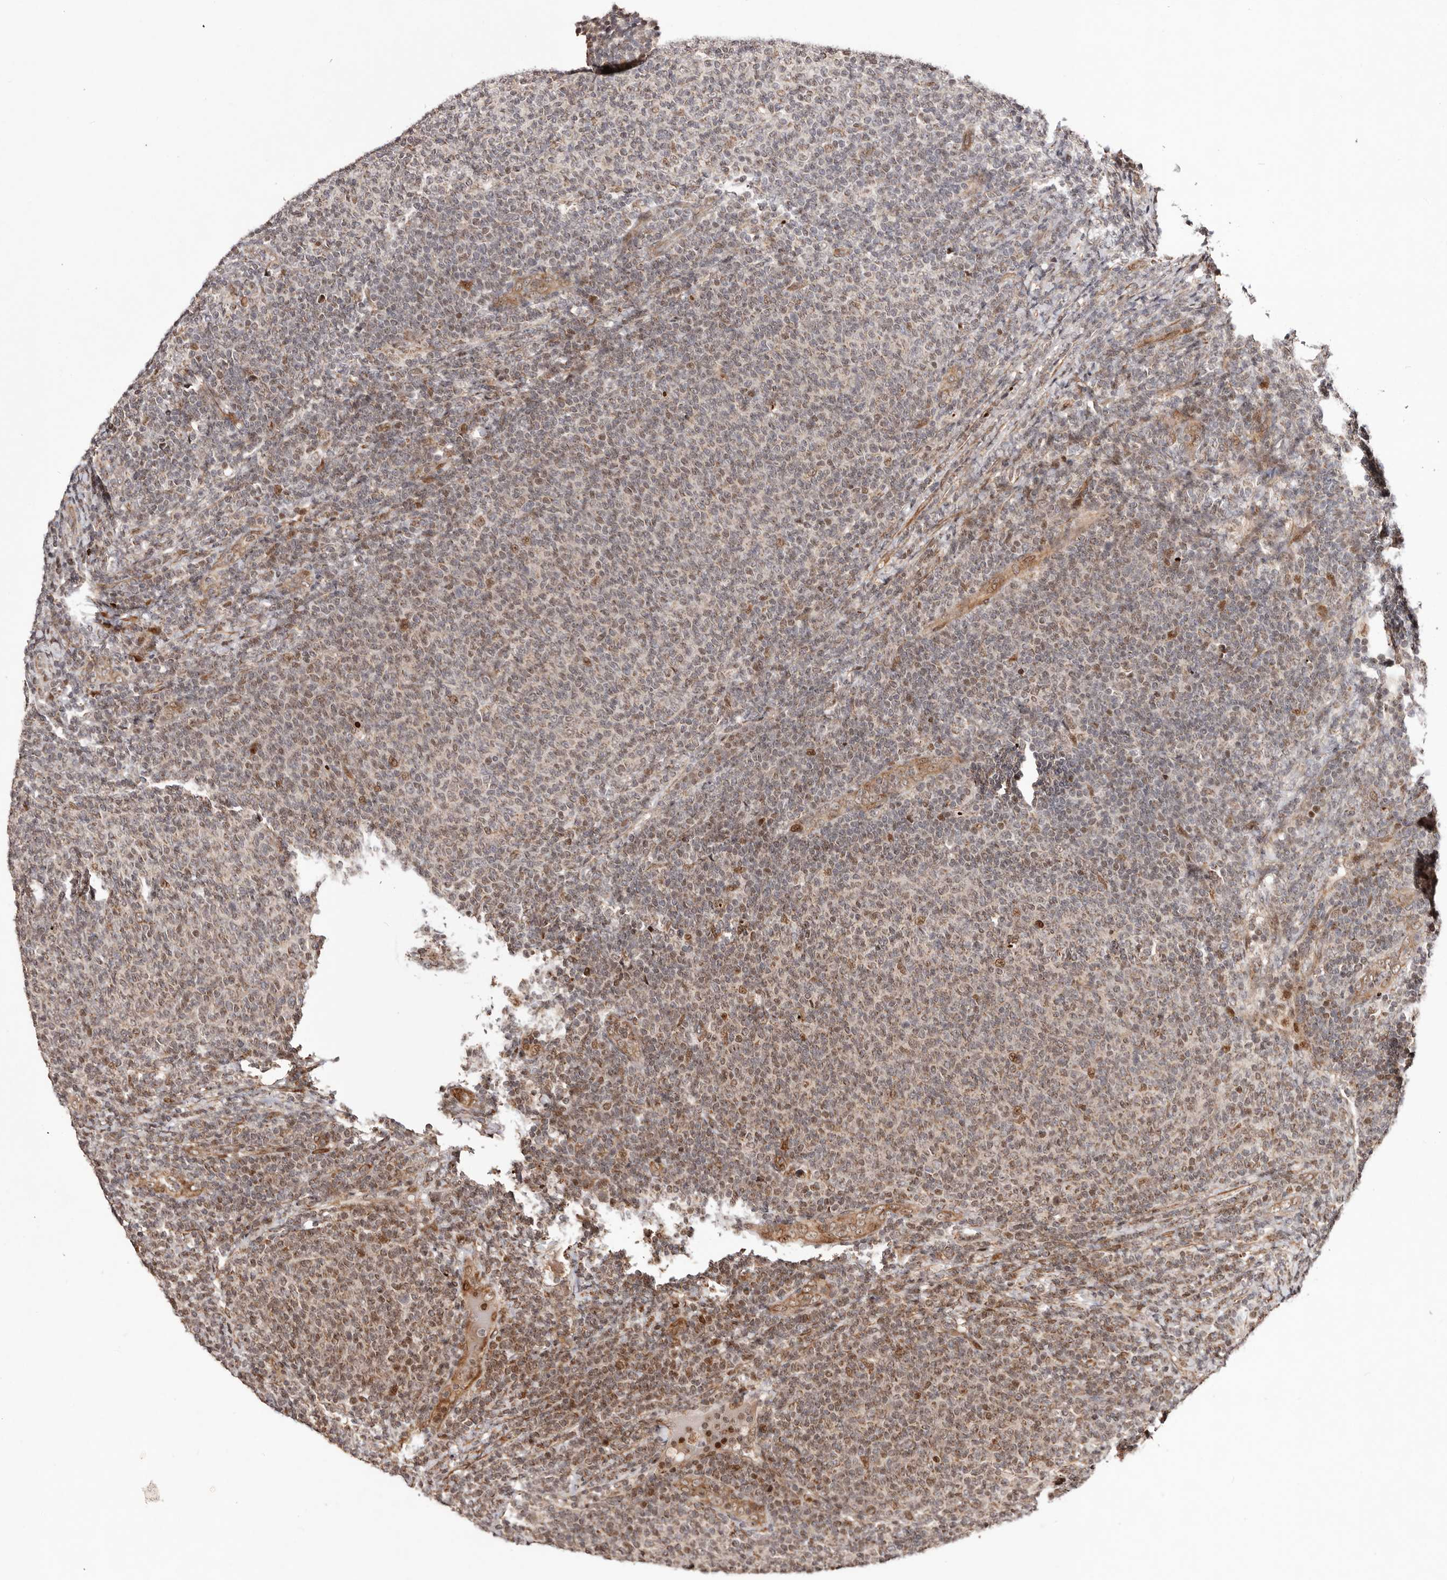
{"staining": {"intensity": "moderate", "quantity": "25%-75%", "location": "nuclear"}, "tissue": "lymphoma", "cell_type": "Tumor cells", "image_type": "cancer", "snomed": [{"axis": "morphology", "description": "Malignant lymphoma, non-Hodgkin's type, Low grade"}, {"axis": "topography", "description": "Lymph node"}], "caption": "This histopathology image shows lymphoma stained with immunohistochemistry (IHC) to label a protein in brown. The nuclear of tumor cells show moderate positivity for the protein. Nuclei are counter-stained blue.", "gene": "HIVEP3", "patient": {"sex": "male", "age": 66}}